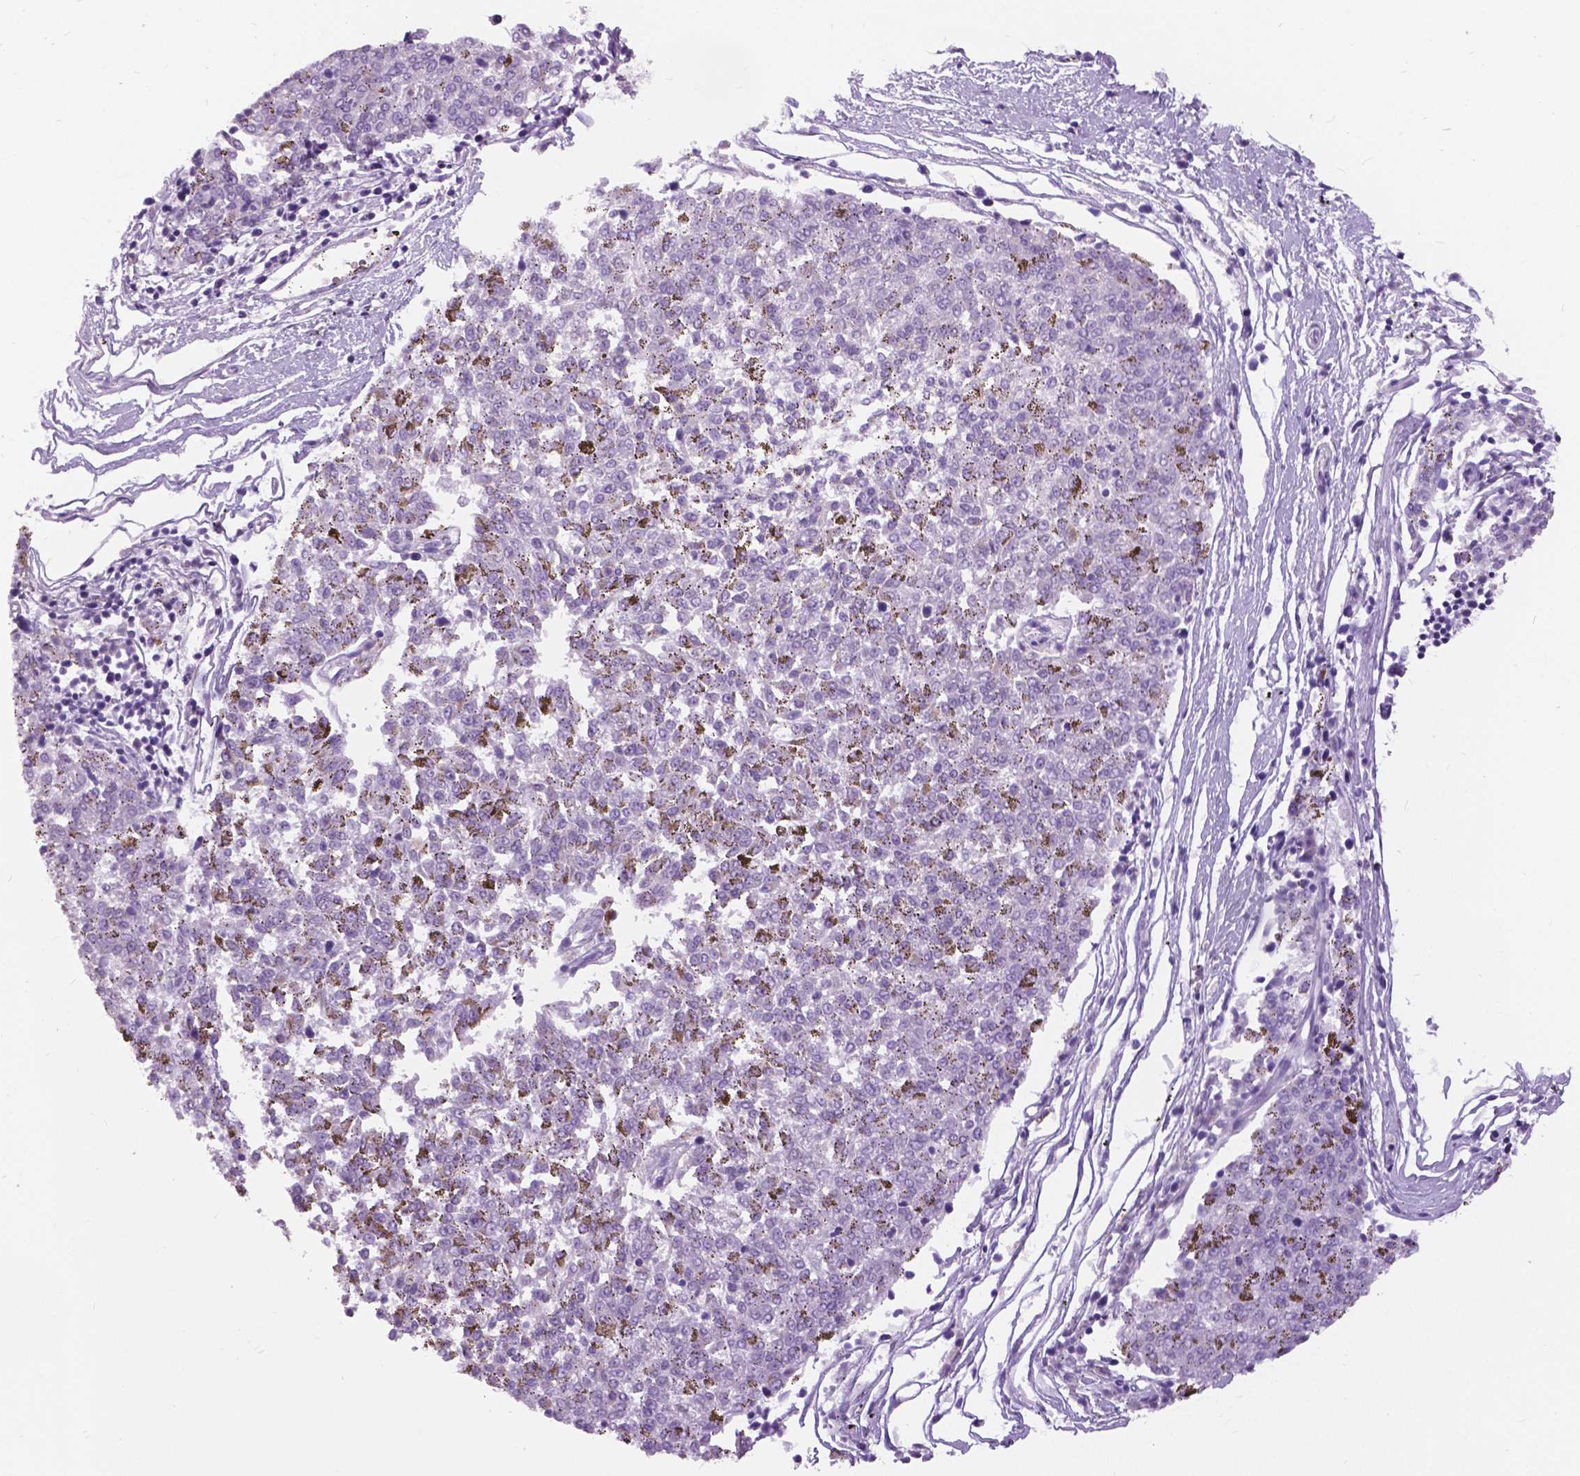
{"staining": {"intensity": "negative", "quantity": "none", "location": "none"}, "tissue": "melanoma", "cell_type": "Tumor cells", "image_type": "cancer", "snomed": [{"axis": "morphology", "description": "Malignant melanoma, NOS"}, {"axis": "topography", "description": "Skin"}], "caption": "Tumor cells are negative for brown protein staining in melanoma.", "gene": "MYOM1", "patient": {"sex": "female", "age": 72}}